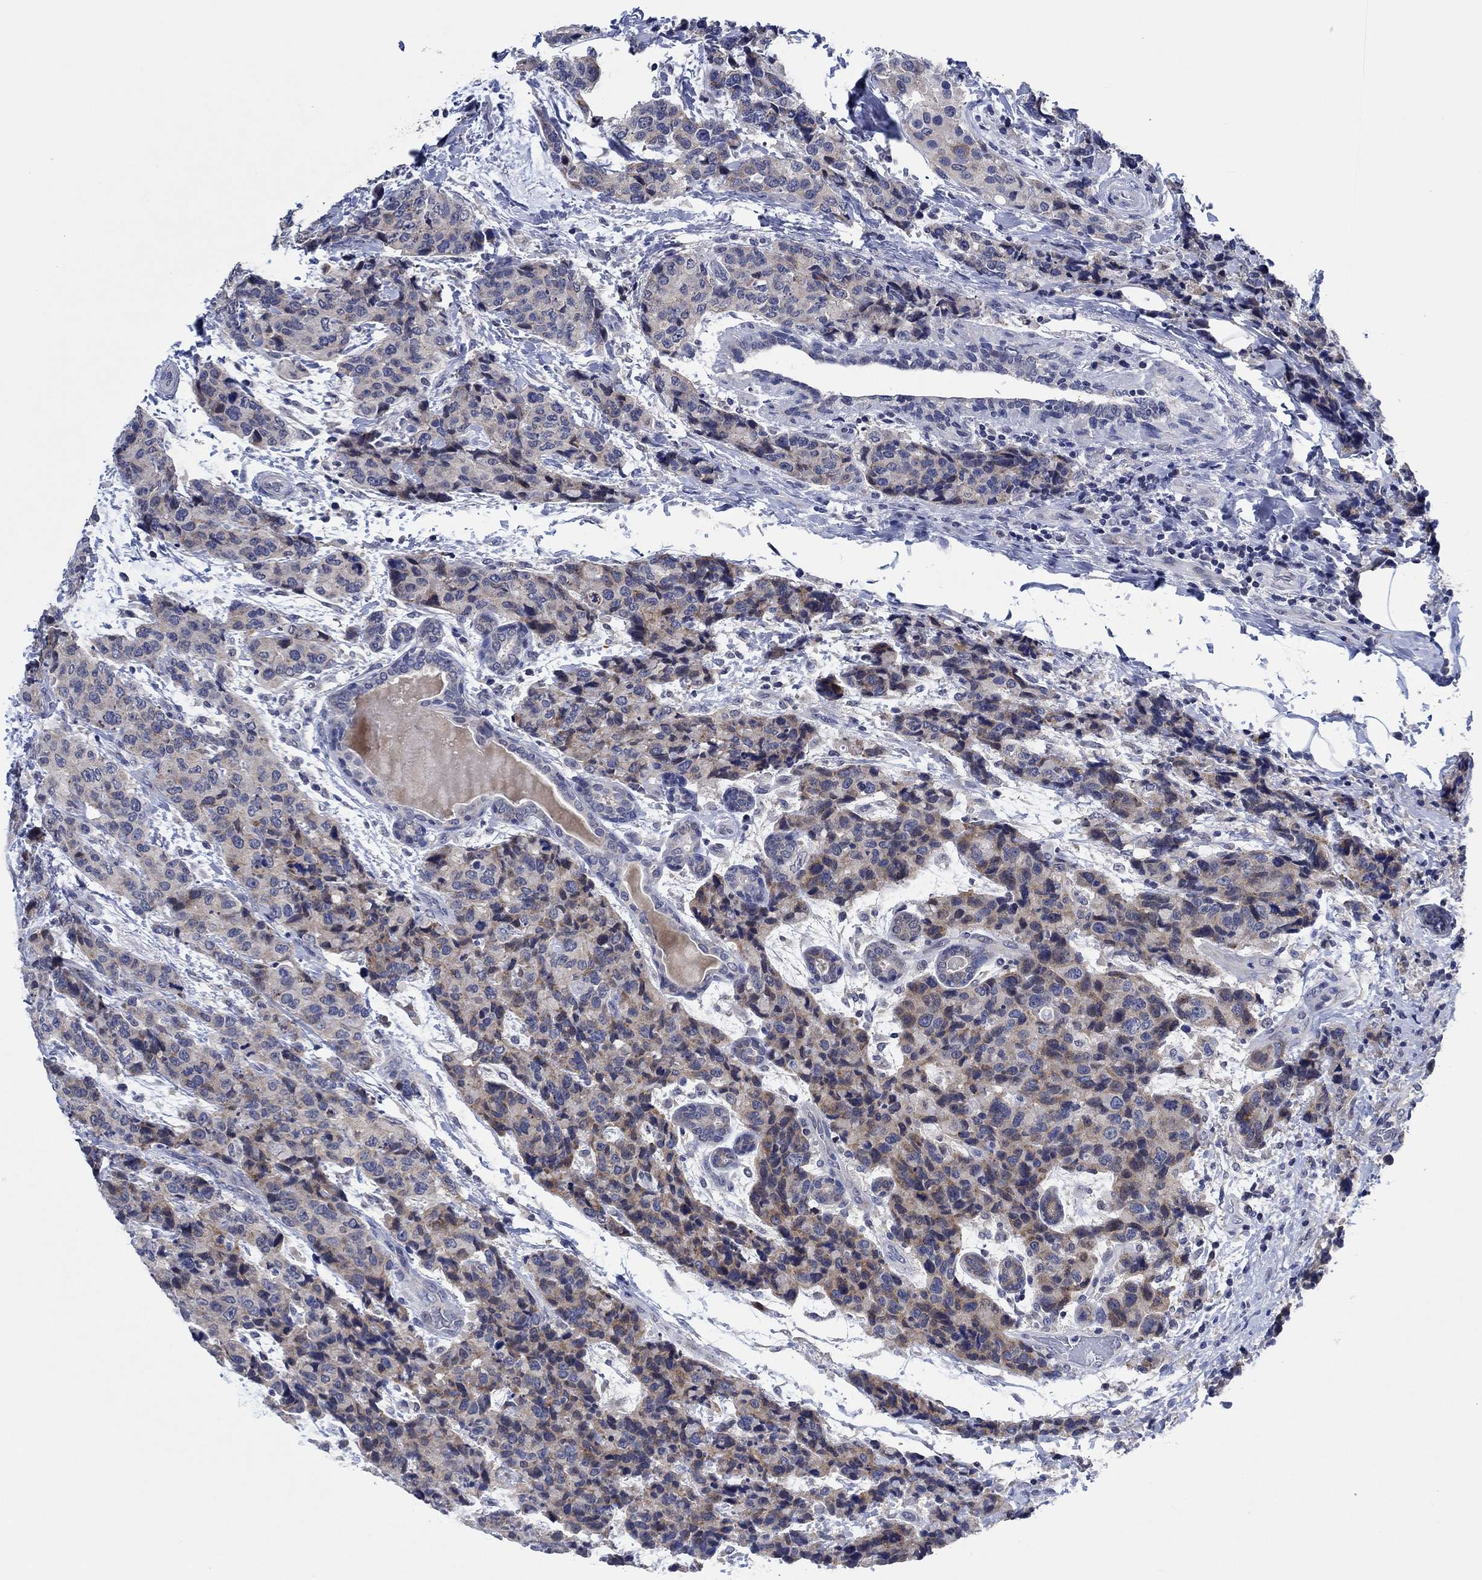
{"staining": {"intensity": "weak", "quantity": "25%-75%", "location": "cytoplasmic/membranous"}, "tissue": "breast cancer", "cell_type": "Tumor cells", "image_type": "cancer", "snomed": [{"axis": "morphology", "description": "Lobular carcinoma"}, {"axis": "topography", "description": "Breast"}], "caption": "A micrograph of lobular carcinoma (breast) stained for a protein exhibits weak cytoplasmic/membranous brown staining in tumor cells.", "gene": "PRRT3", "patient": {"sex": "female", "age": 59}}